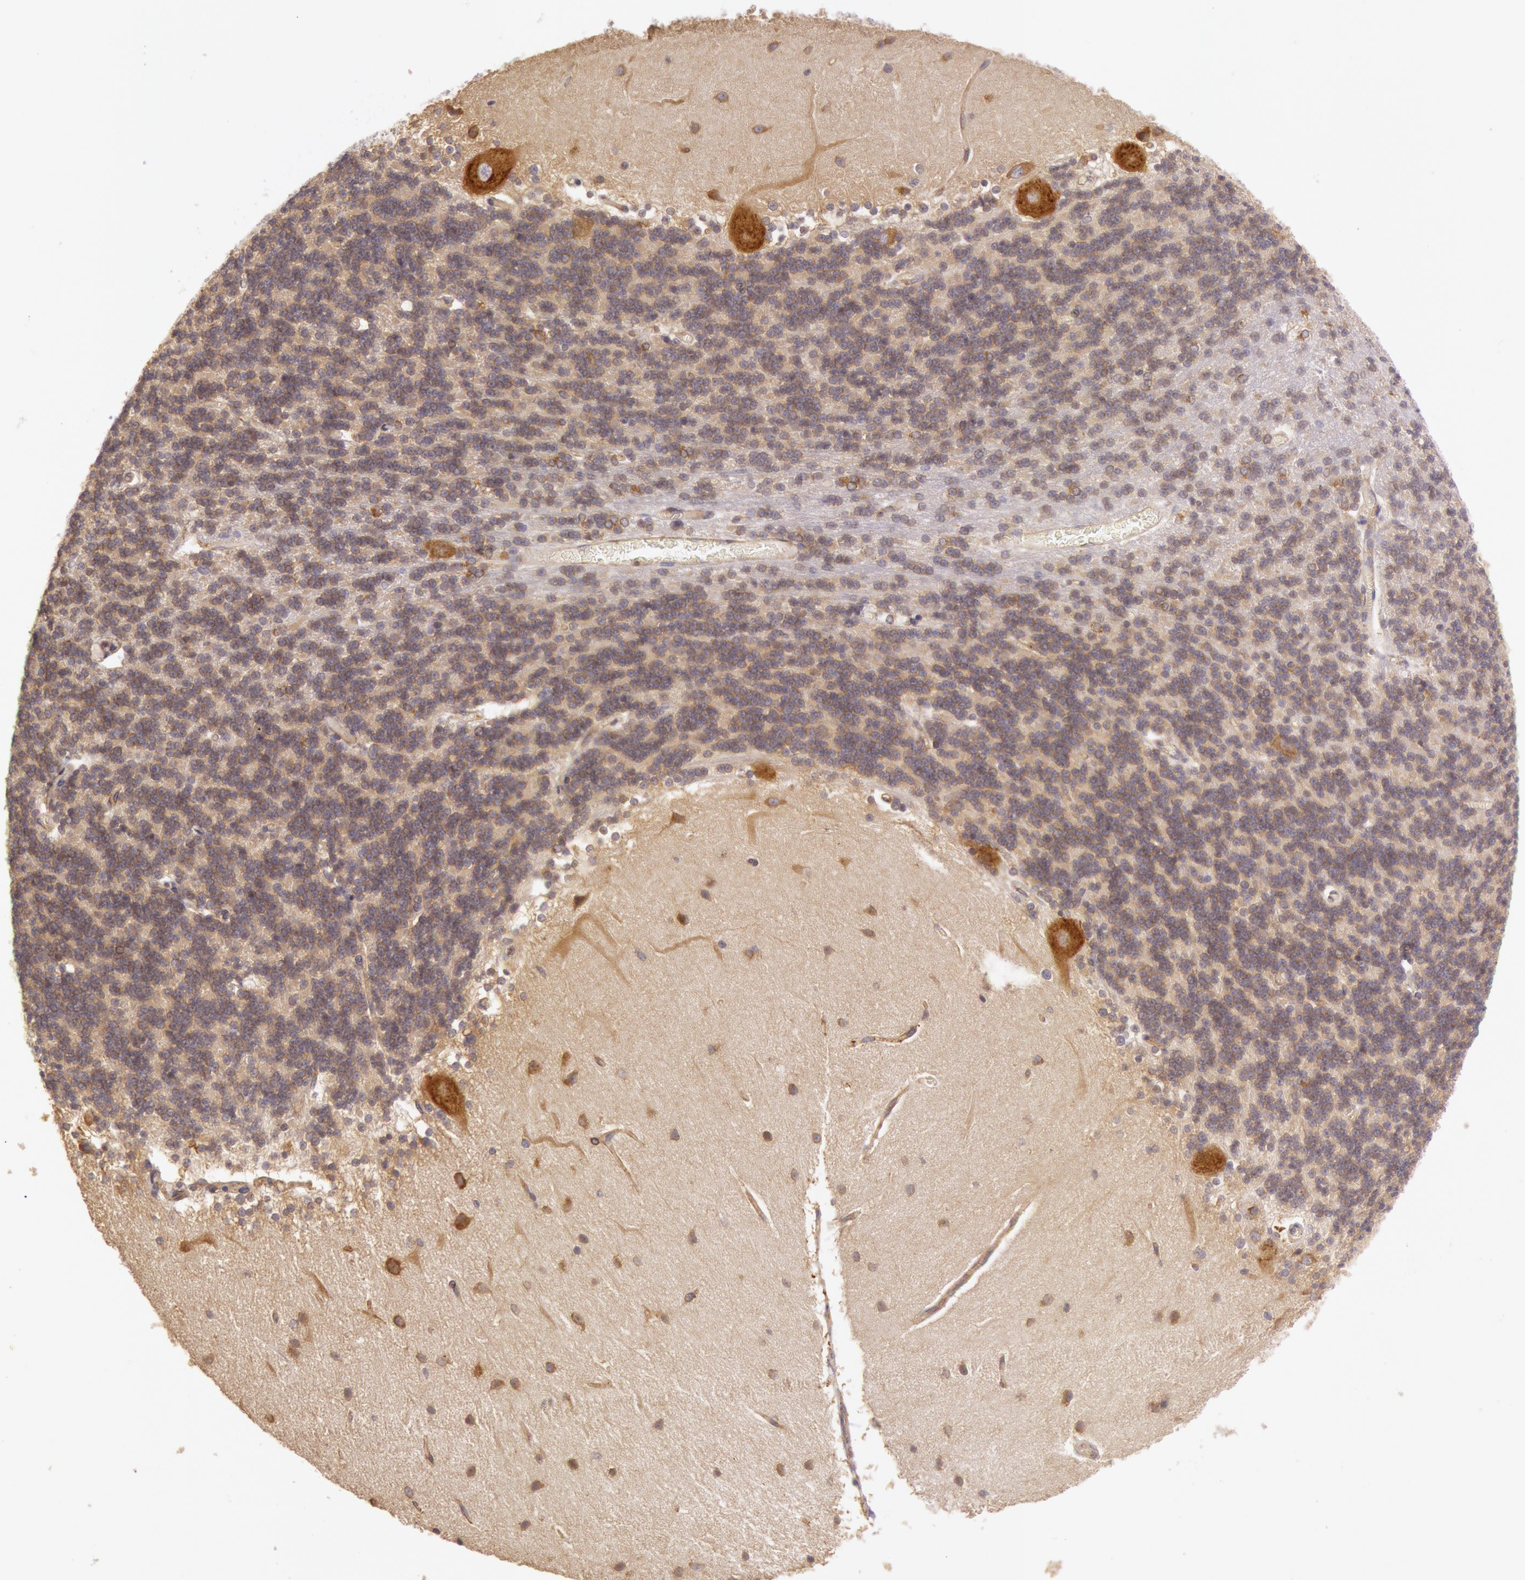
{"staining": {"intensity": "weak", "quantity": "25%-75%", "location": "cytoplasmic/membranous"}, "tissue": "cerebellum", "cell_type": "Cells in granular layer", "image_type": "normal", "snomed": [{"axis": "morphology", "description": "Normal tissue, NOS"}, {"axis": "topography", "description": "Cerebellum"}], "caption": "IHC photomicrograph of benign cerebellum: human cerebellum stained using immunohistochemistry (IHC) reveals low levels of weak protein expression localized specifically in the cytoplasmic/membranous of cells in granular layer, appearing as a cytoplasmic/membranous brown color.", "gene": "CHUK", "patient": {"sex": "female", "age": 54}}